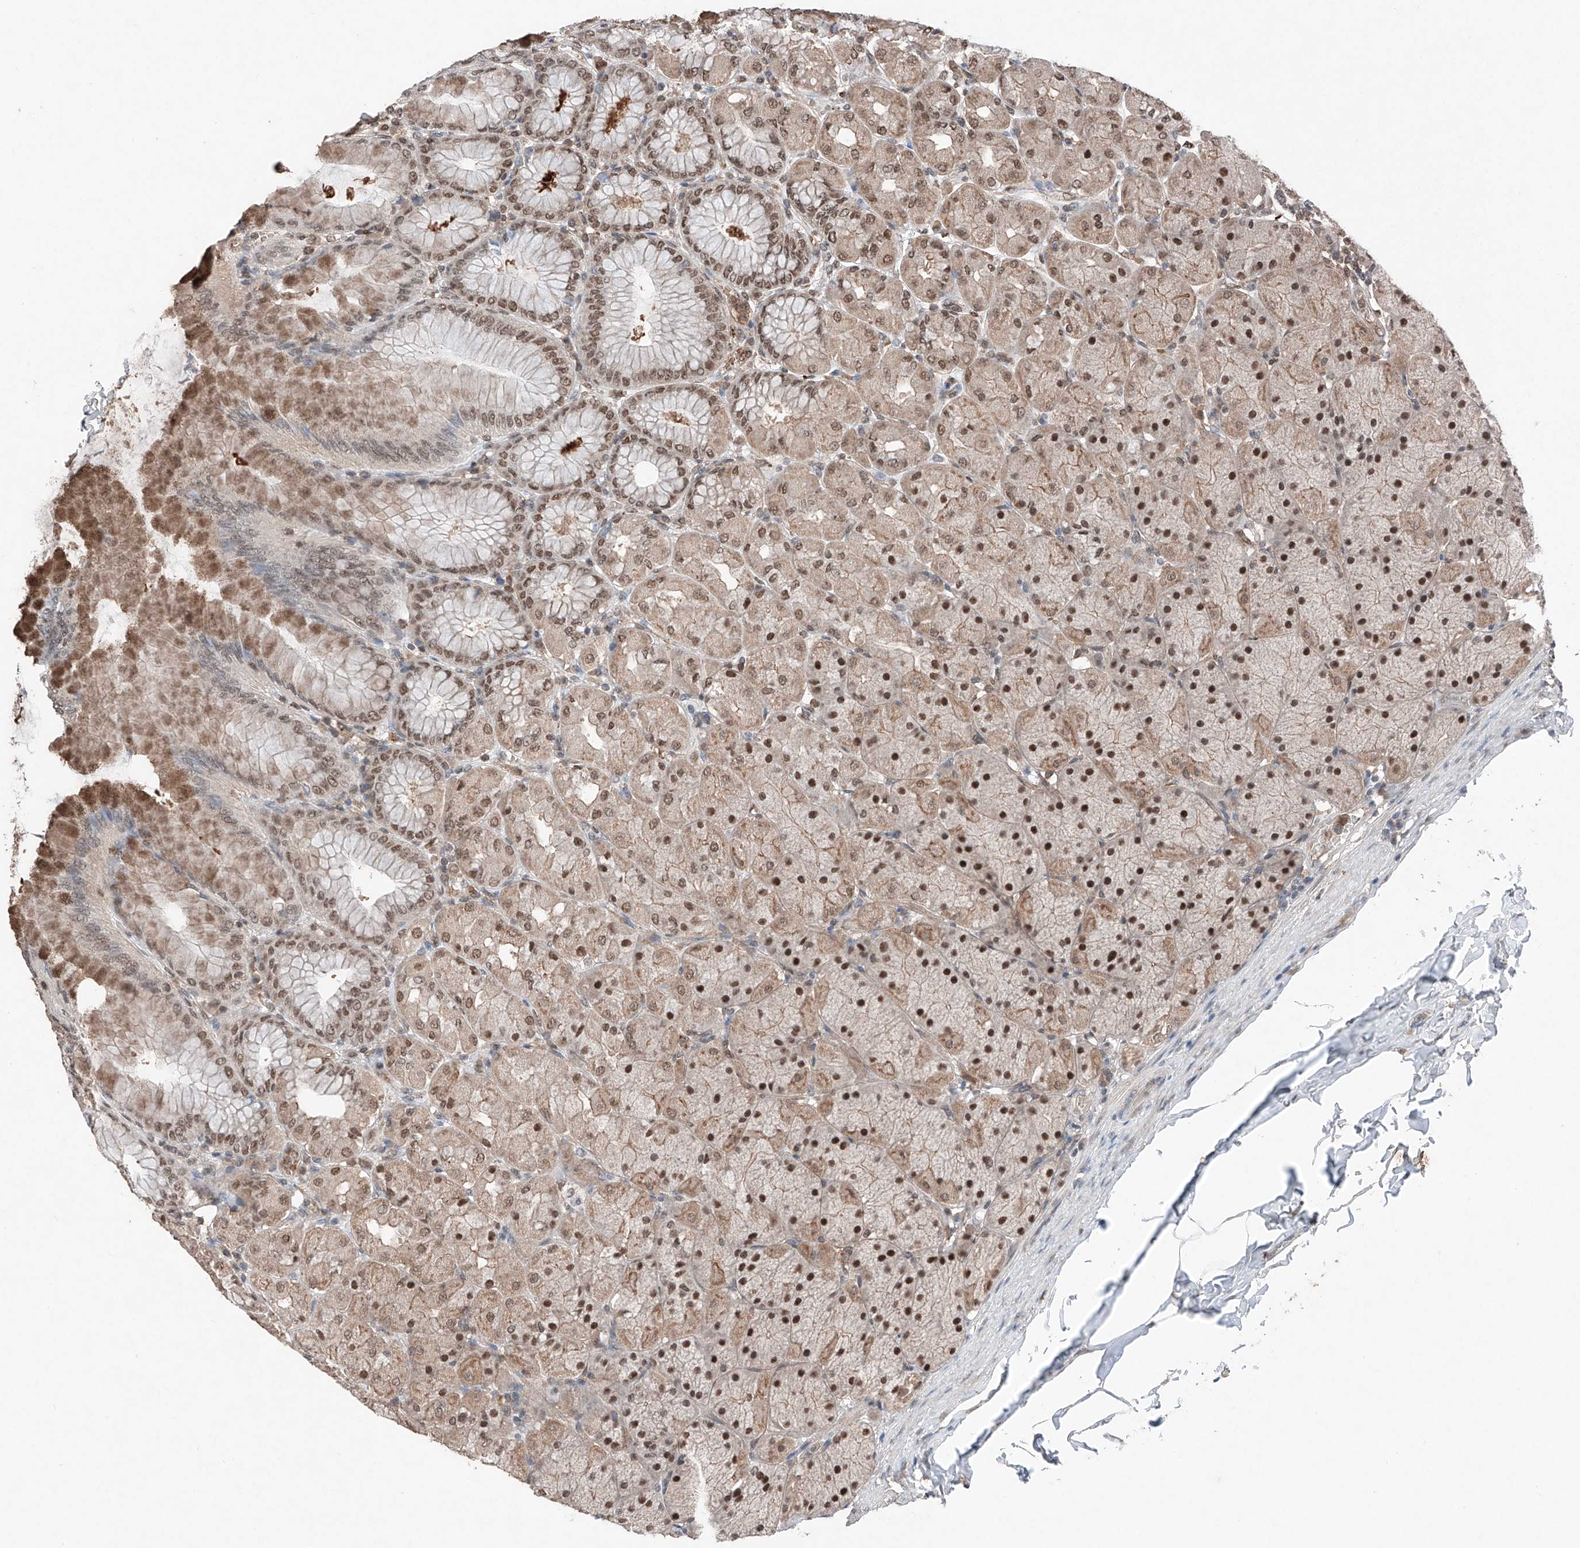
{"staining": {"intensity": "strong", "quantity": ">75%", "location": "cytoplasmic/membranous,nuclear"}, "tissue": "stomach", "cell_type": "Glandular cells", "image_type": "normal", "snomed": [{"axis": "morphology", "description": "Normal tissue, NOS"}, {"axis": "topography", "description": "Stomach, upper"}], "caption": "Approximately >75% of glandular cells in benign stomach demonstrate strong cytoplasmic/membranous,nuclear protein staining as visualized by brown immunohistochemical staining.", "gene": "TBX4", "patient": {"sex": "female", "age": 56}}